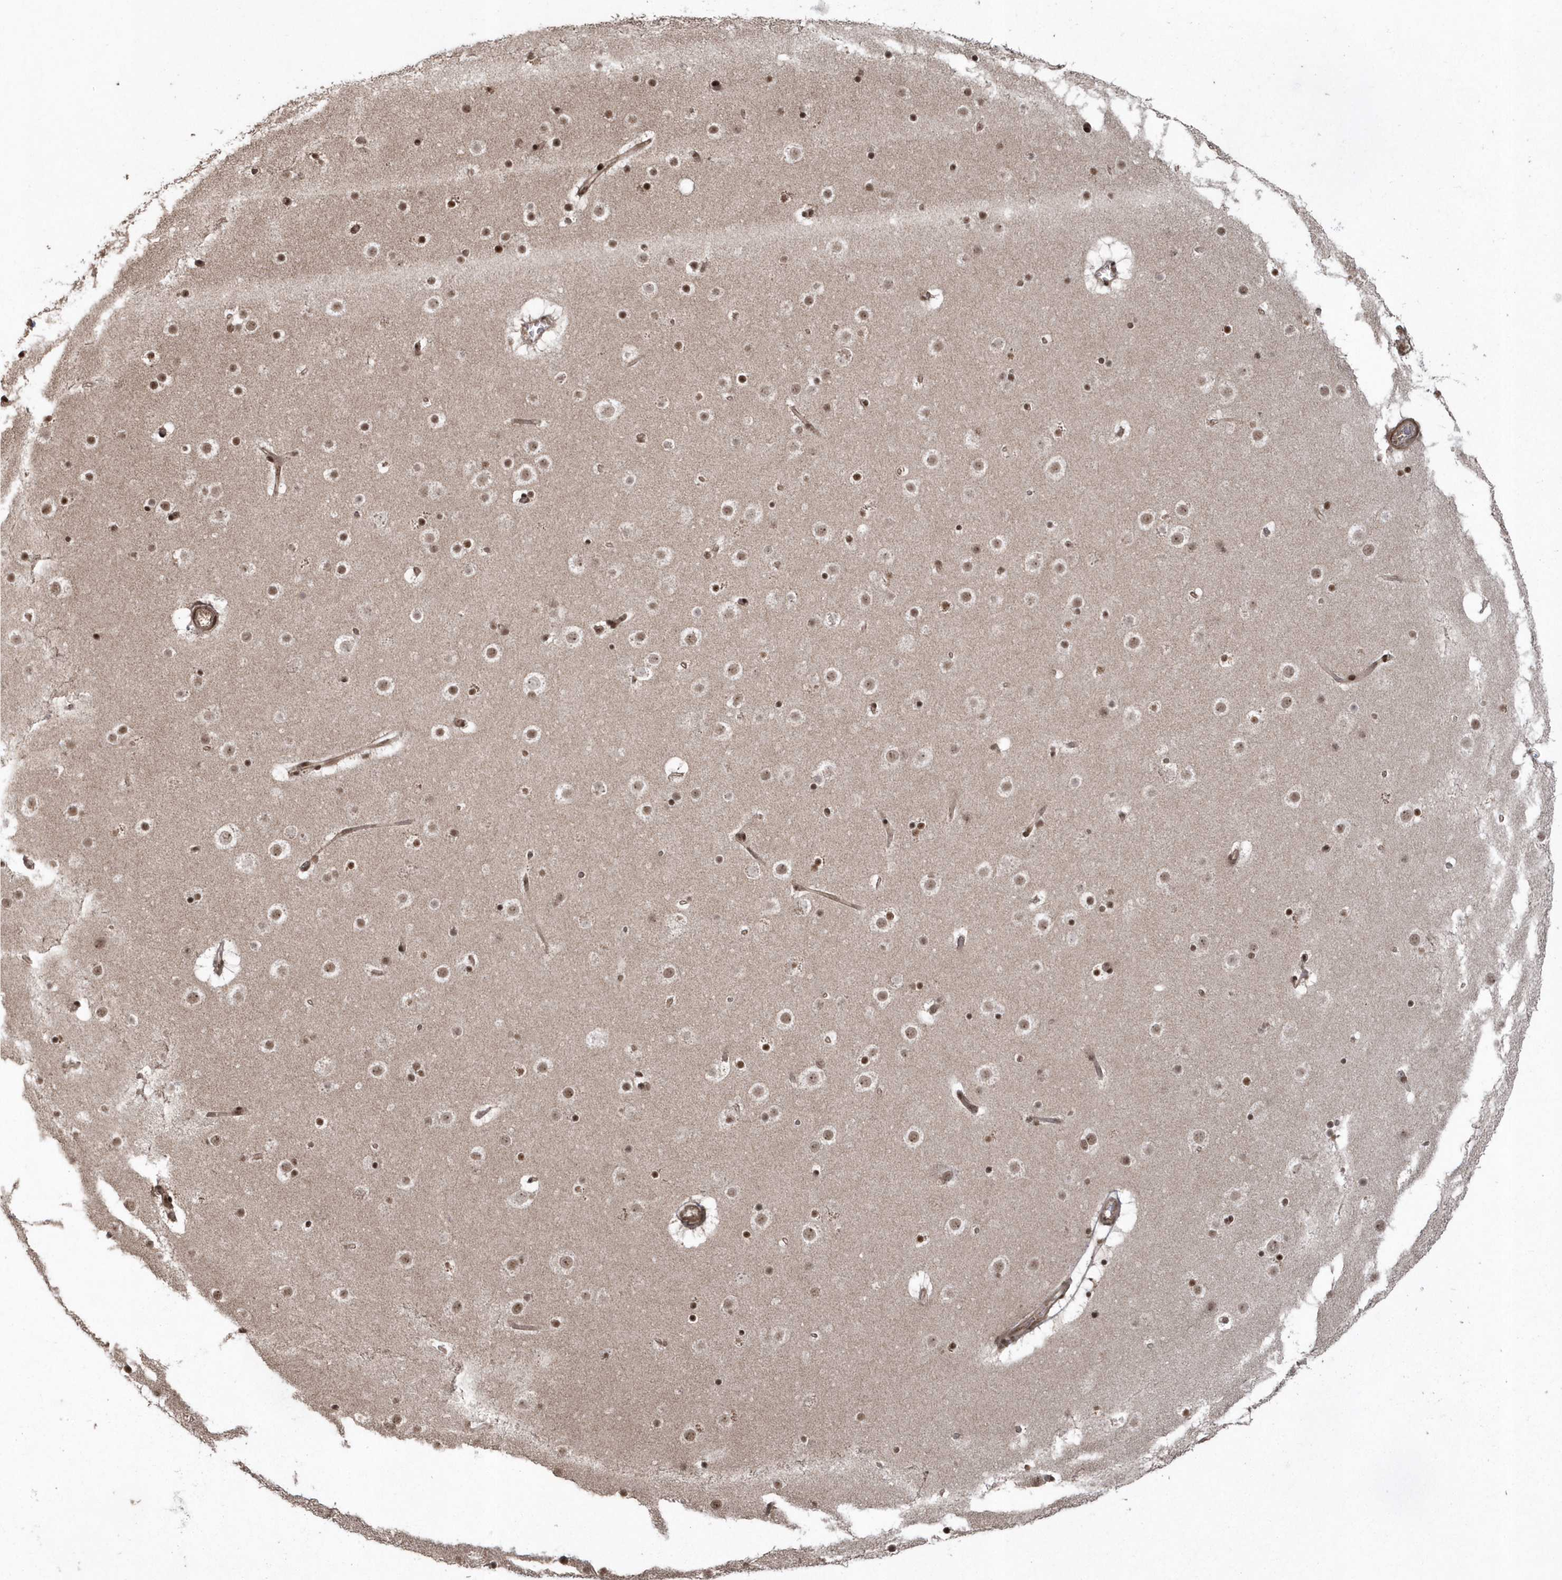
{"staining": {"intensity": "moderate", "quantity": ">75%", "location": "cytoplasmic/membranous,nuclear"}, "tissue": "cerebral cortex", "cell_type": "Endothelial cells", "image_type": "normal", "snomed": [{"axis": "morphology", "description": "Normal tissue, NOS"}, {"axis": "topography", "description": "Cerebral cortex"}], "caption": "A medium amount of moderate cytoplasmic/membranous,nuclear positivity is appreciated in approximately >75% of endothelial cells in normal cerebral cortex.", "gene": "EPB41L4A", "patient": {"sex": "male", "age": 57}}